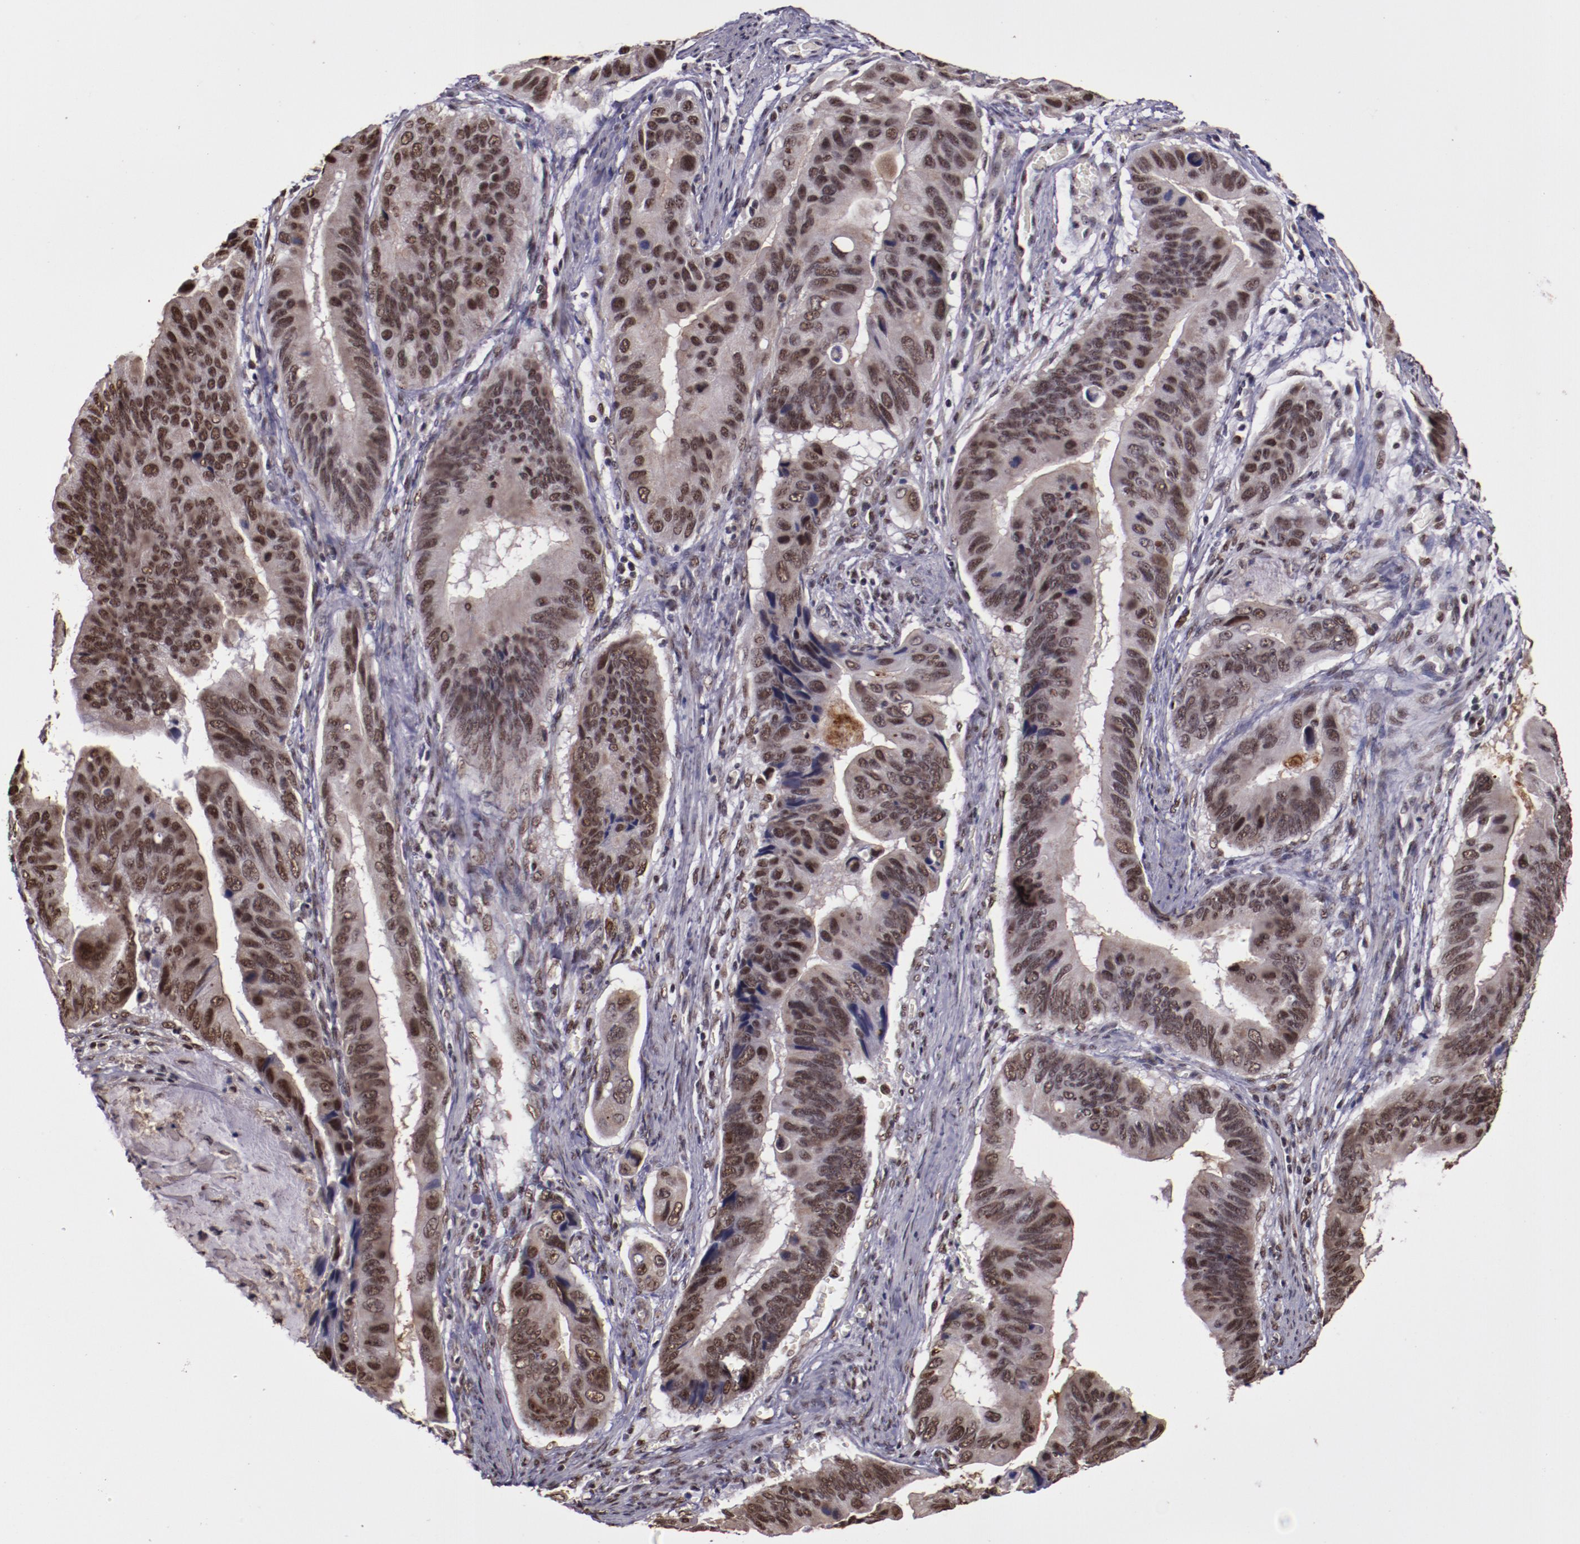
{"staining": {"intensity": "moderate", "quantity": ">75%", "location": "cytoplasmic/membranous,nuclear"}, "tissue": "stomach cancer", "cell_type": "Tumor cells", "image_type": "cancer", "snomed": [{"axis": "morphology", "description": "Adenocarcinoma, NOS"}, {"axis": "topography", "description": "Stomach, upper"}], "caption": "Human stomach cancer stained with a brown dye displays moderate cytoplasmic/membranous and nuclear positive expression in about >75% of tumor cells.", "gene": "CECR2", "patient": {"sex": "male", "age": 80}}